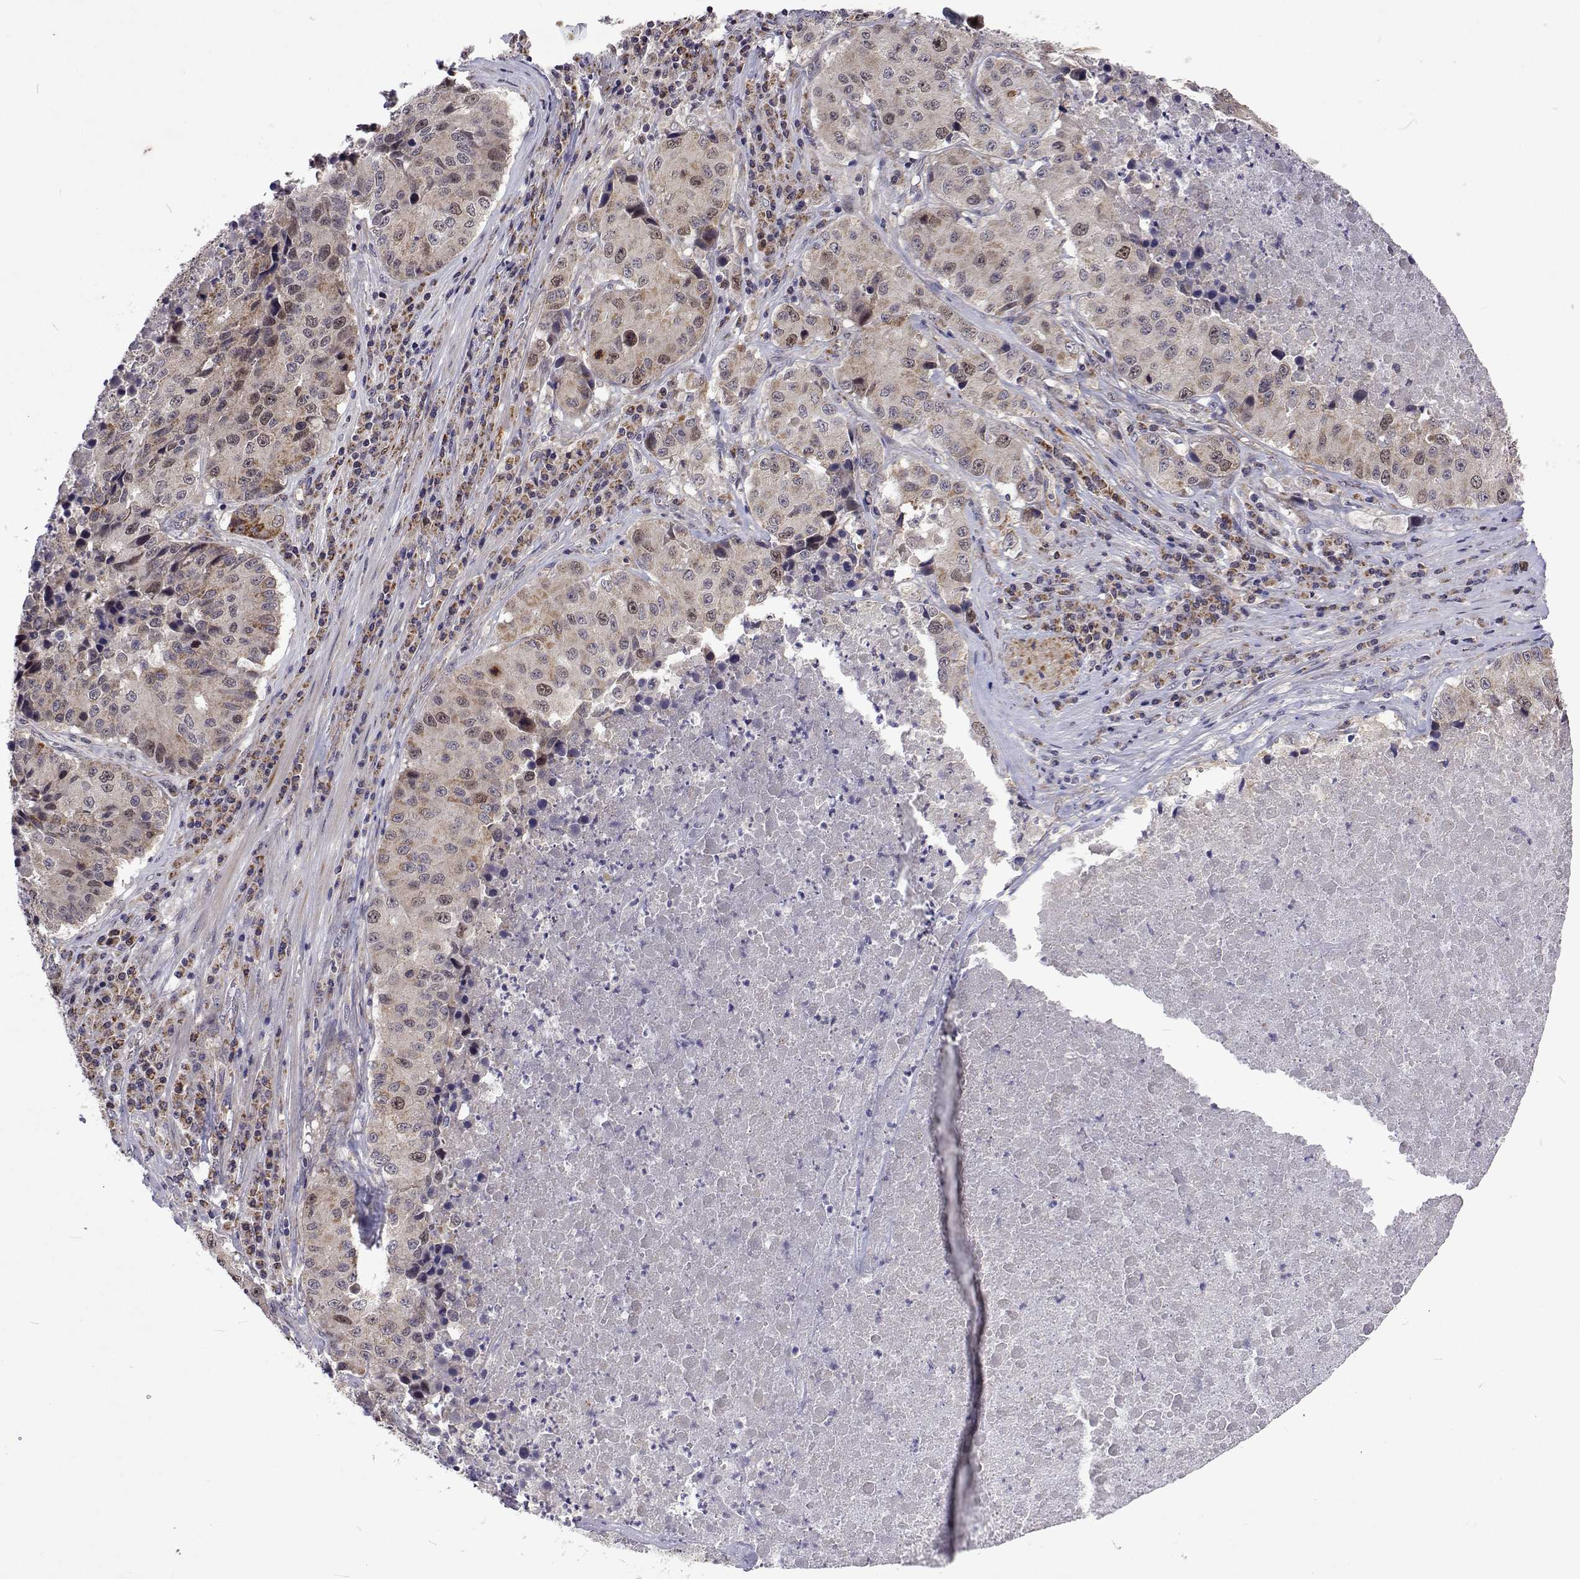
{"staining": {"intensity": "moderate", "quantity": "<25%", "location": "cytoplasmic/membranous,nuclear"}, "tissue": "stomach cancer", "cell_type": "Tumor cells", "image_type": "cancer", "snomed": [{"axis": "morphology", "description": "Adenocarcinoma, NOS"}, {"axis": "topography", "description": "Stomach"}], "caption": "Tumor cells display low levels of moderate cytoplasmic/membranous and nuclear expression in about <25% of cells in human stomach adenocarcinoma.", "gene": "DHTKD1", "patient": {"sex": "male", "age": 71}}